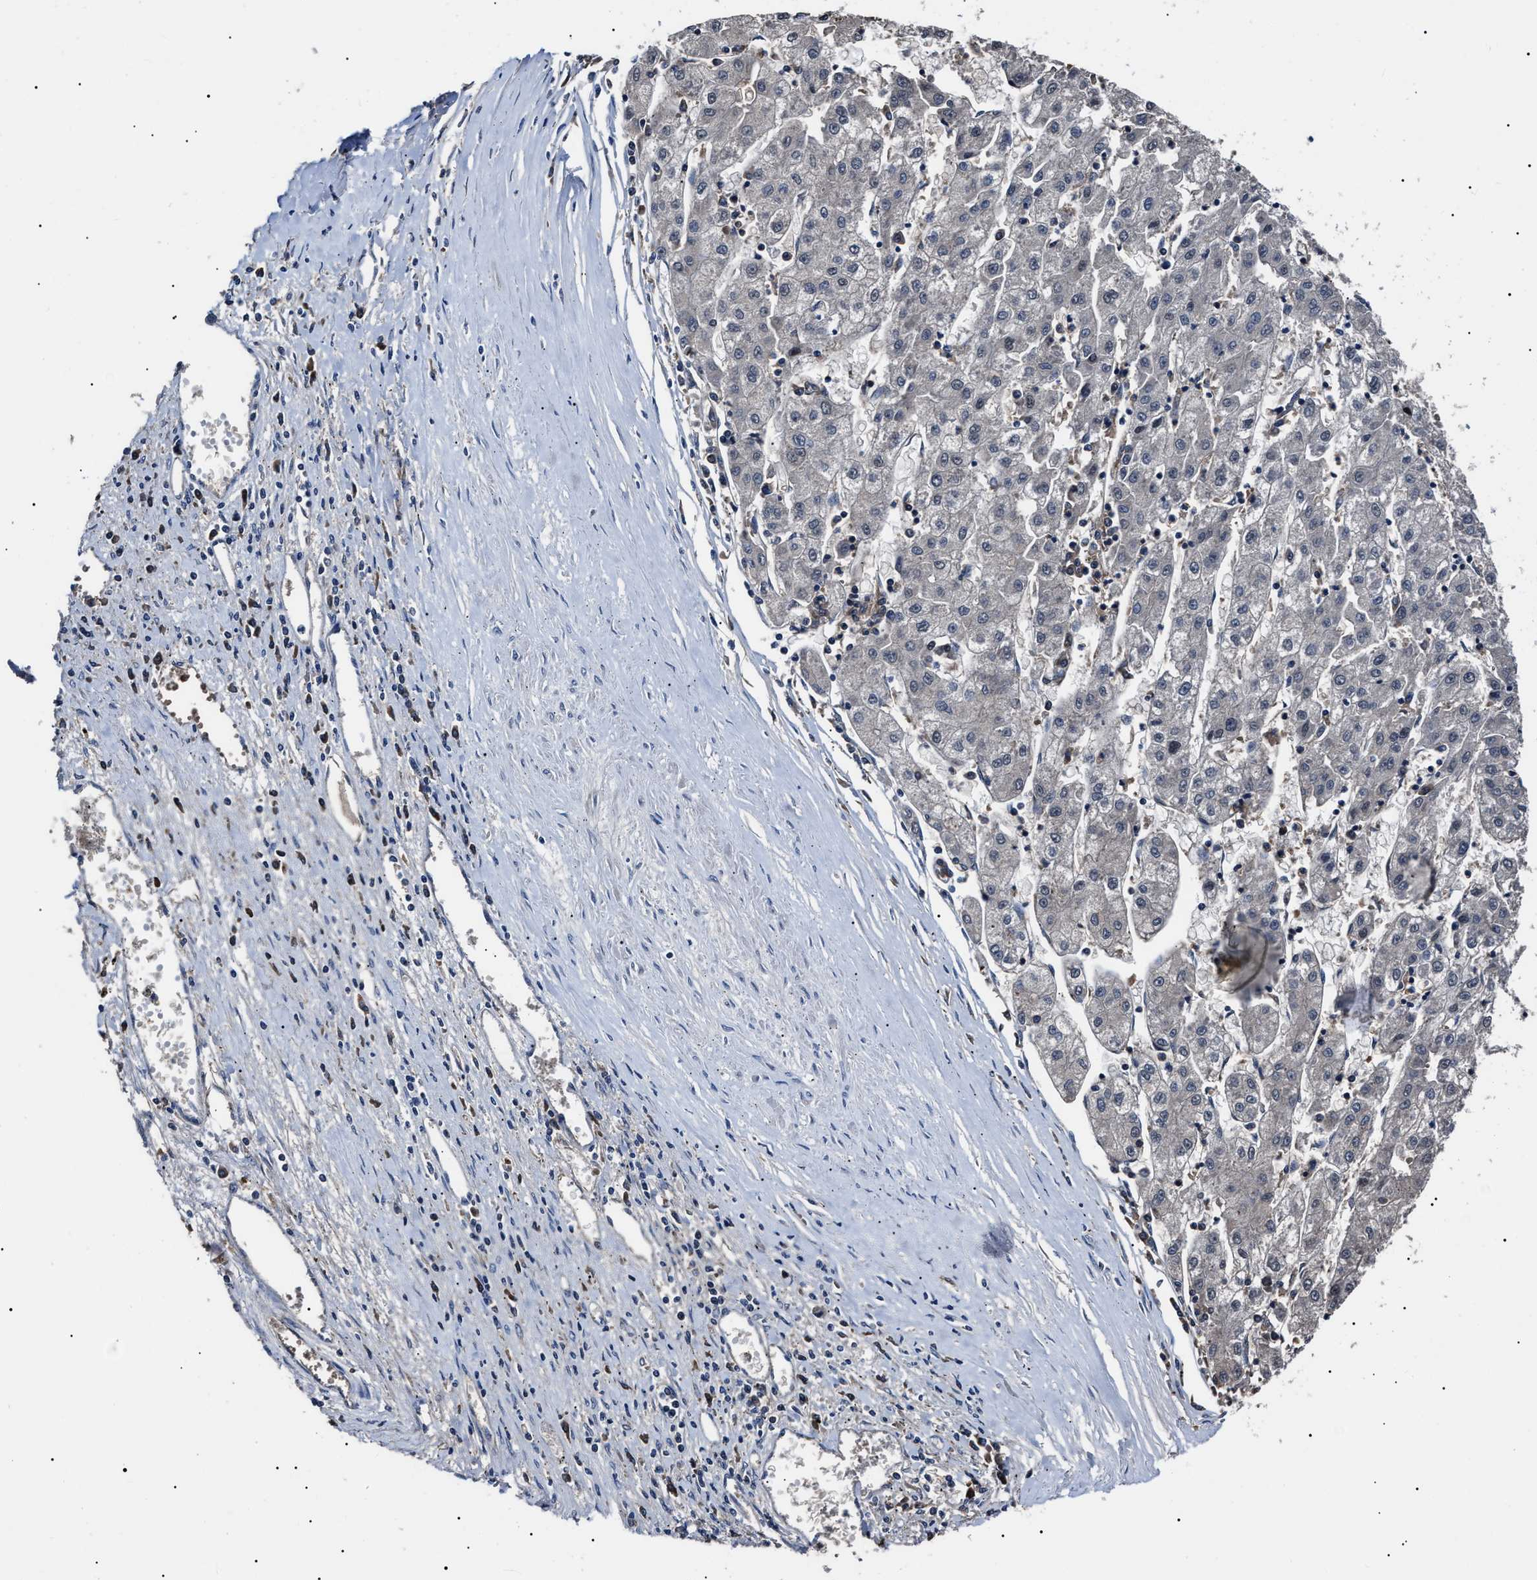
{"staining": {"intensity": "negative", "quantity": "none", "location": "none"}, "tissue": "liver cancer", "cell_type": "Tumor cells", "image_type": "cancer", "snomed": [{"axis": "morphology", "description": "Carcinoma, Hepatocellular, NOS"}, {"axis": "topography", "description": "Liver"}], "caption": "A photomicrograph of liver cancer stained for a protein shows no brown staining in tumor cells. (DAB (3,3'-diaminobenzidine) IHC, high magnification).", "gene": "IFT81", "patient": {"sex": "male", "age": 72}}